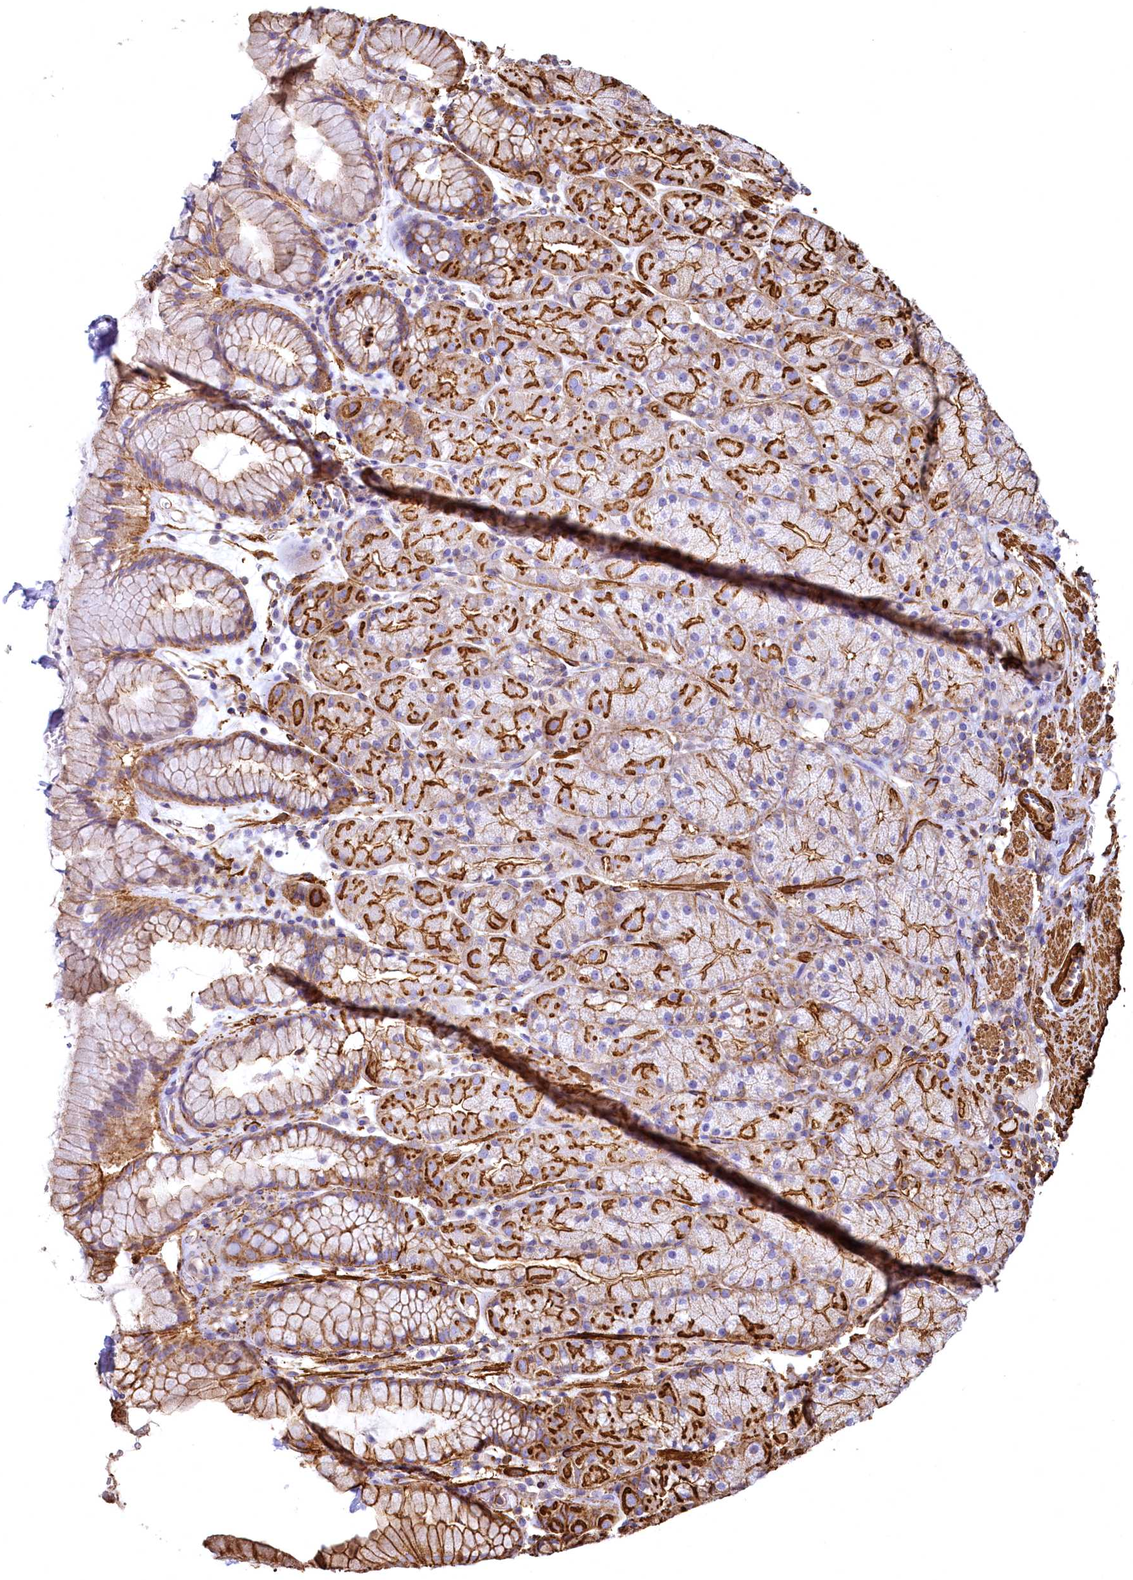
{"staining": {"intensity": "strong", "quantity": ">75%", "location": "cytoplasmic/membranous"}, "tissue": "stomach", "cell_type": "Glandular cells", "image_type": "normal", "snomed": [{"axis": "morphology", "description": "Normal tissue, NOS"}, {"axis": "topography", "description": "Stomach, upper"}, {"axis": "topography", "description": "Stomach, lower"}], "caption": "IHC (DAB (3,3'-diaminobenzidine)) staining of unremarkable stomach shows strong cytoplasmic/membranous protein staining in about >75% of glandular cells. (brown staining indicates protein expression, while blue staining denotes nuclei).", "gene": "THBS1", "patient": {"sex": "male", "age": 67}}